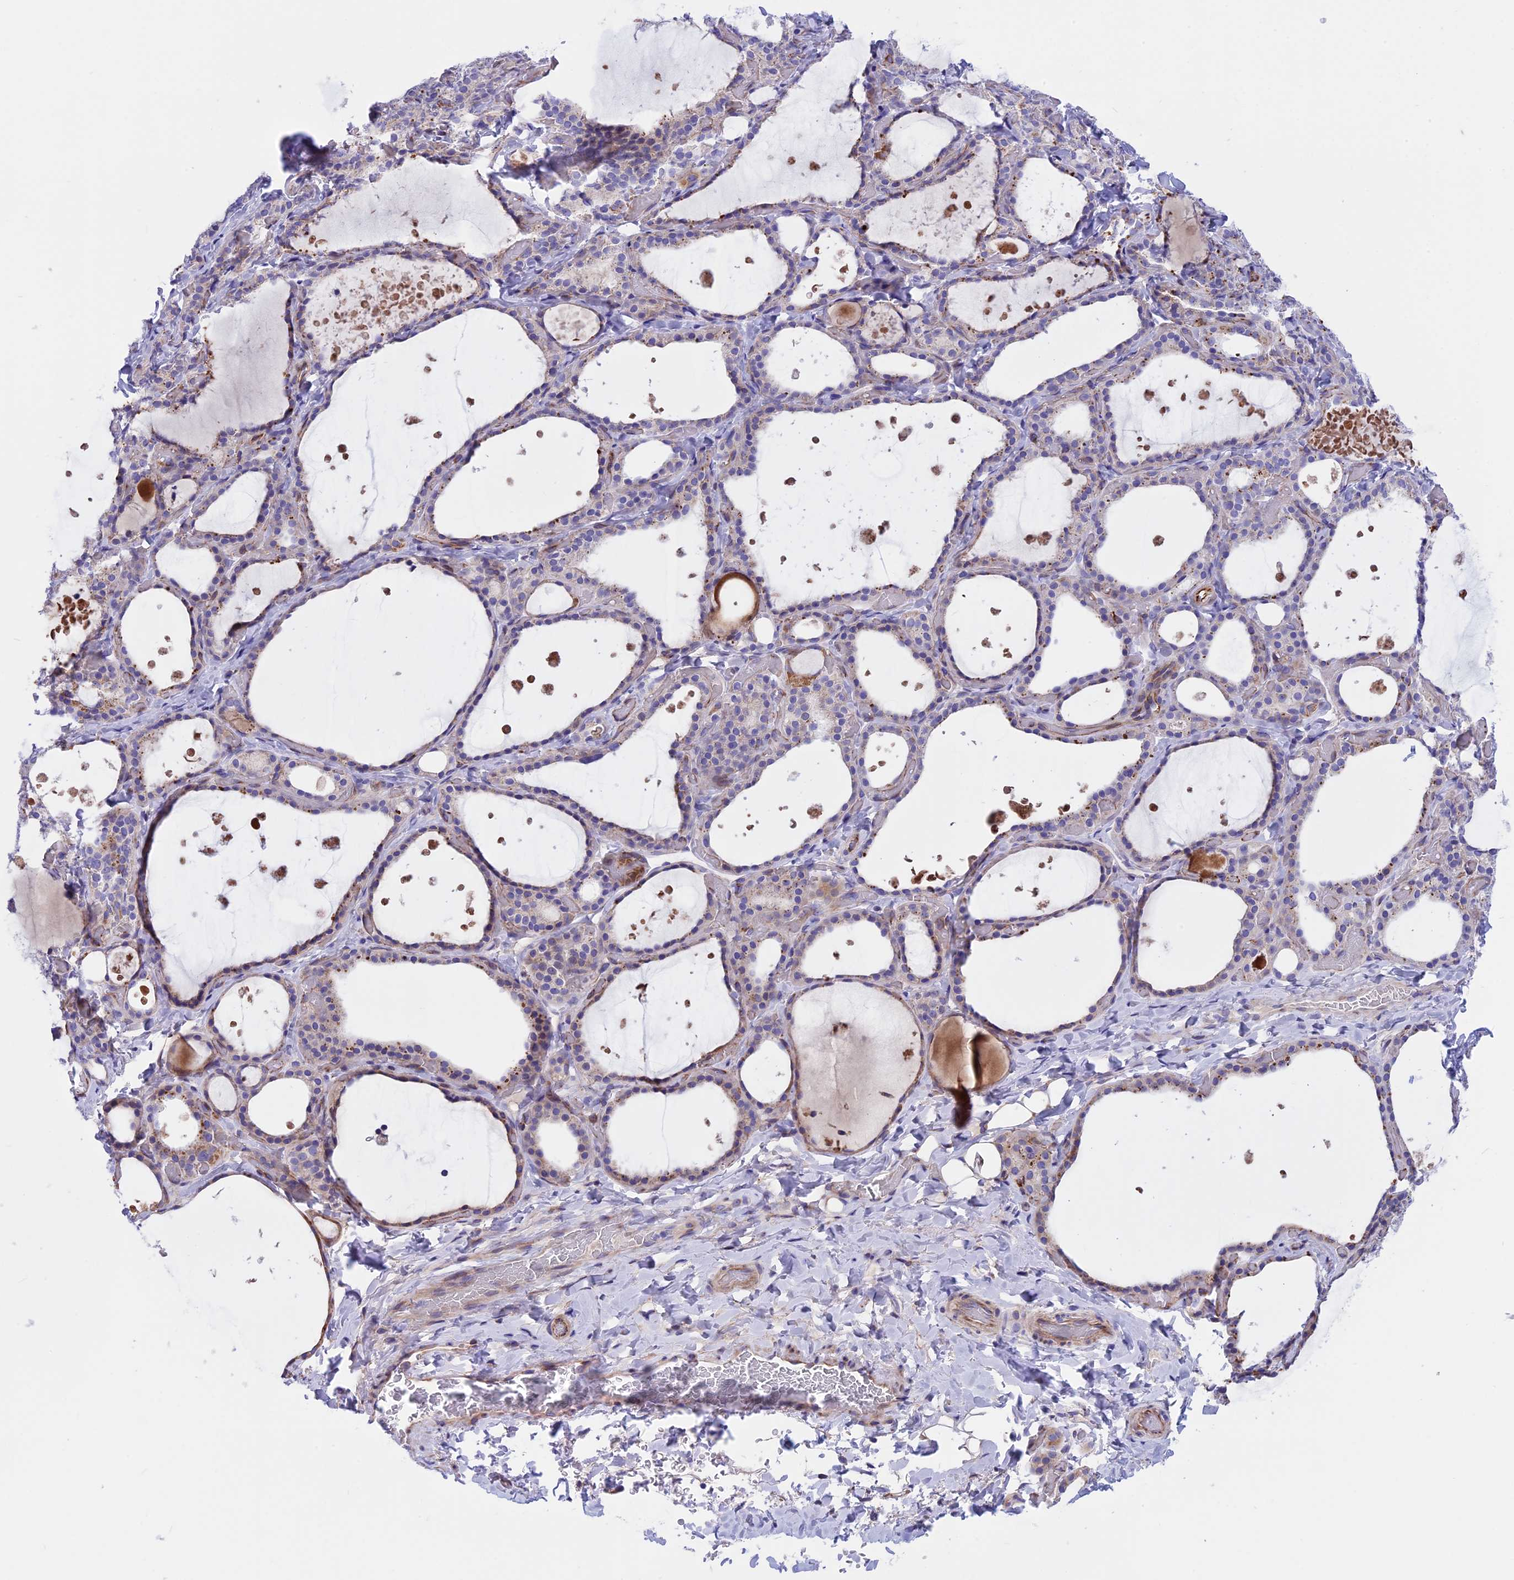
{"staining": {"intensity": "weak", "quantity": "25%-75%", "location": "cytoplasmic/membranous"}, "tissue": "thyroid gland", "cell_type": "Glandular cells", "image_type": "normal", "snomed": [{"axis": "morphology", "description": "Normal tissue, NOS"}, {"axis": "topography", "description": "Thyroid gland"}], "caption": "Human thyroid gland stained with a brown dye shows weak cytoplasmic/membranous positive staining in approximately 25%-75% of glandular cells.", "gene": "TMEM138", "patient": {"sex": "female", "age": 44}}